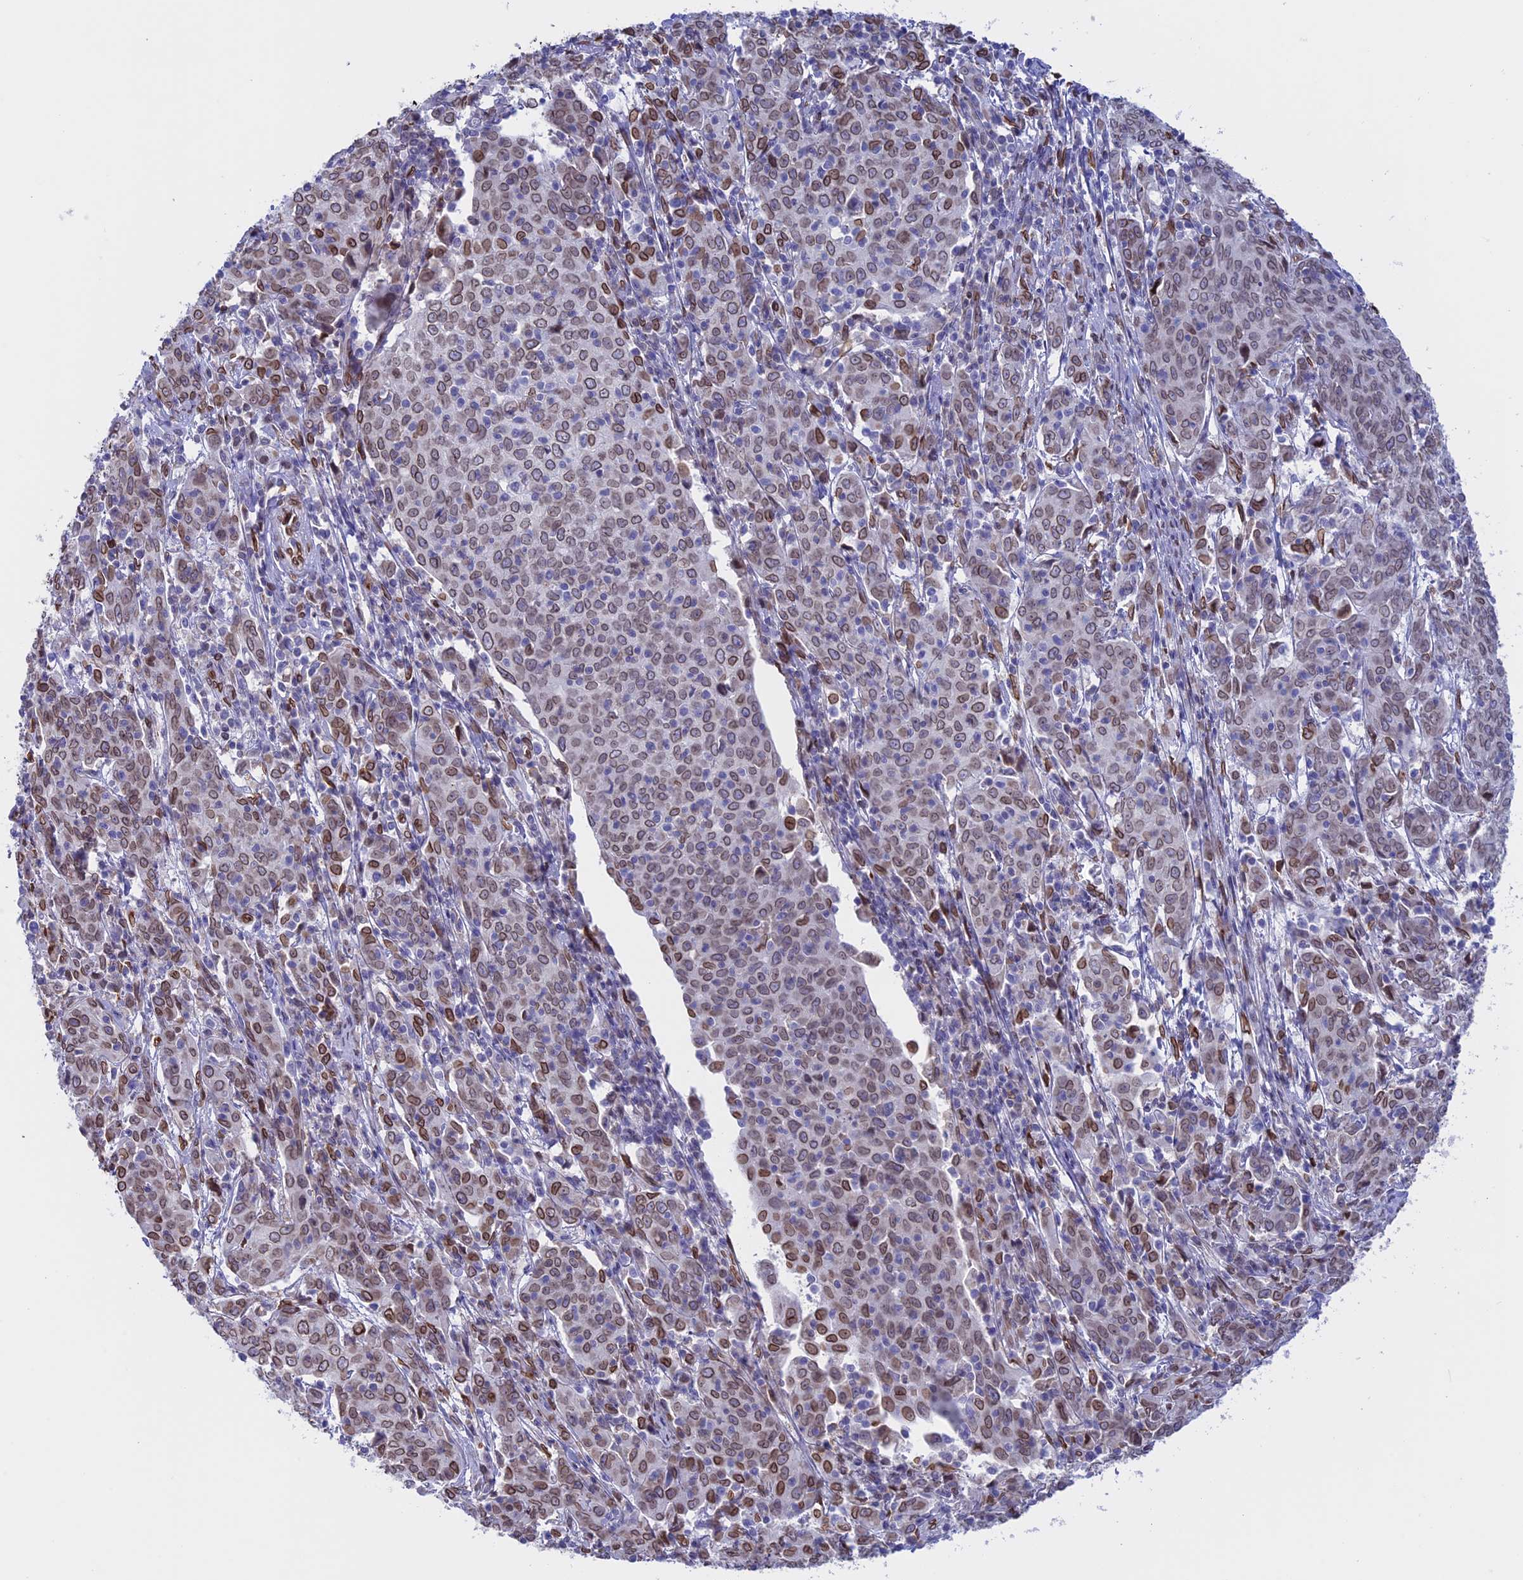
{"staining": {"intensity": "moderate", "quantity": "25%-75%", "location": "cytoplasmic/membranous,nuclear"}, "tissue": "cervical cancer", "cell_type": "Tumor cells", "image_type": "cancer", "snomed": [{"axis": "morphology", "description": "Squamous cell carcinoma, NOS"}, {"axis": "topography", "description": "Cervix"}], "caption": "A high-resolution image shows IHC staining of cervical cancer, which reveals moderate cytoplasmic/membranous and nuclear positivity in approximately 25%-75% of tumor cells.", "gene": "TMPRSS7", "patient": {"sex": "female", "age": 67}}